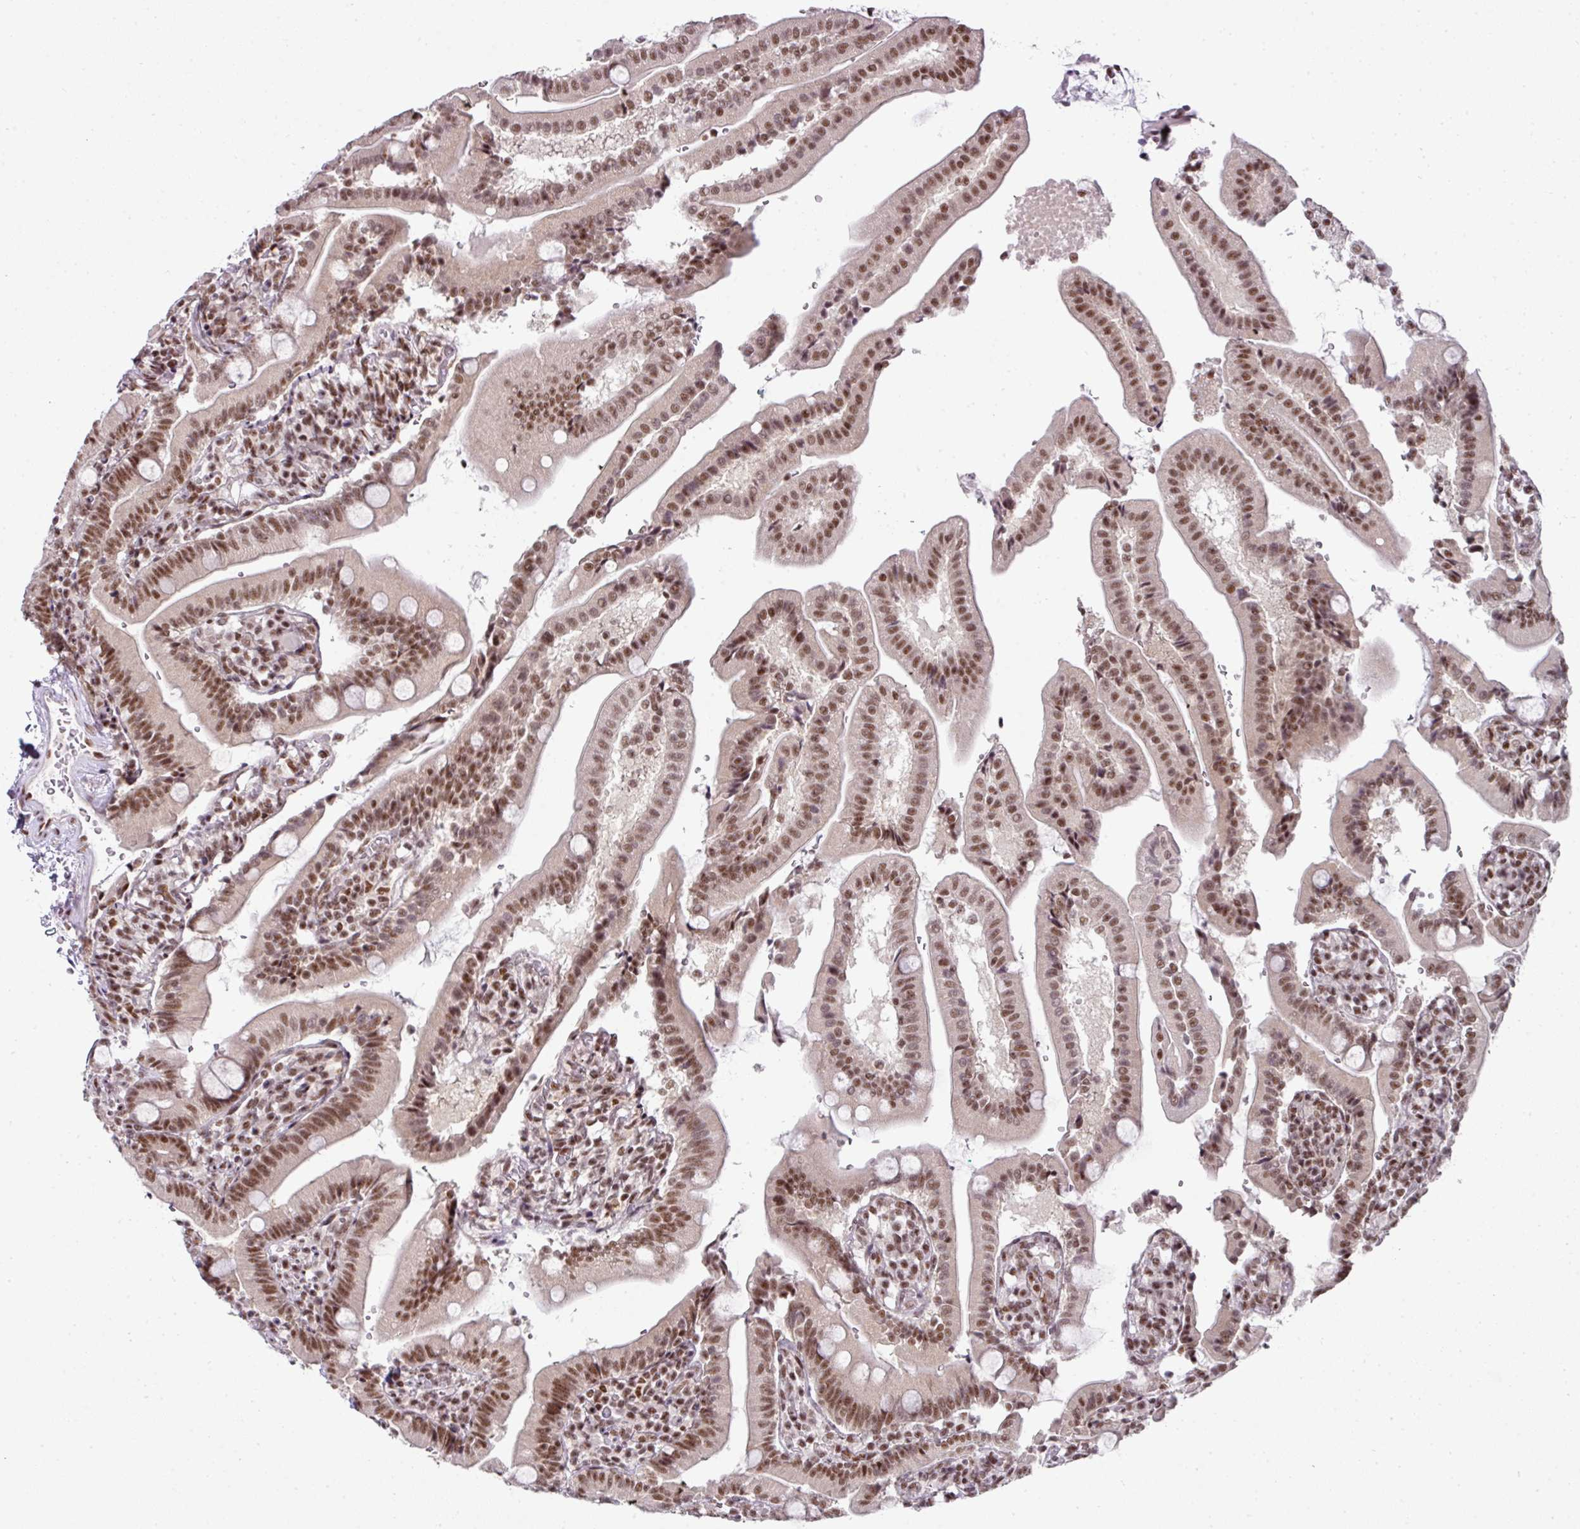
{"staining": {"intensity": "moderate", "quantity": ">75%", "location": "nuclear"}, "tissue": "duodenum", "cell_type": "Glandular cells", "image_type": "normal", "snomed": [{"axis": "morphology", "description": "Normal tissue, NOS"}, {"axis": "topography", "description": "Duodenum"}], "caption": "Brown immunohistochemical staining in normal human duodenum exhibits moderate nuclear positivity in about >75% of glandular cells.", "gene": "NFYA", "patient": {"sex": "female", "age": 67}}